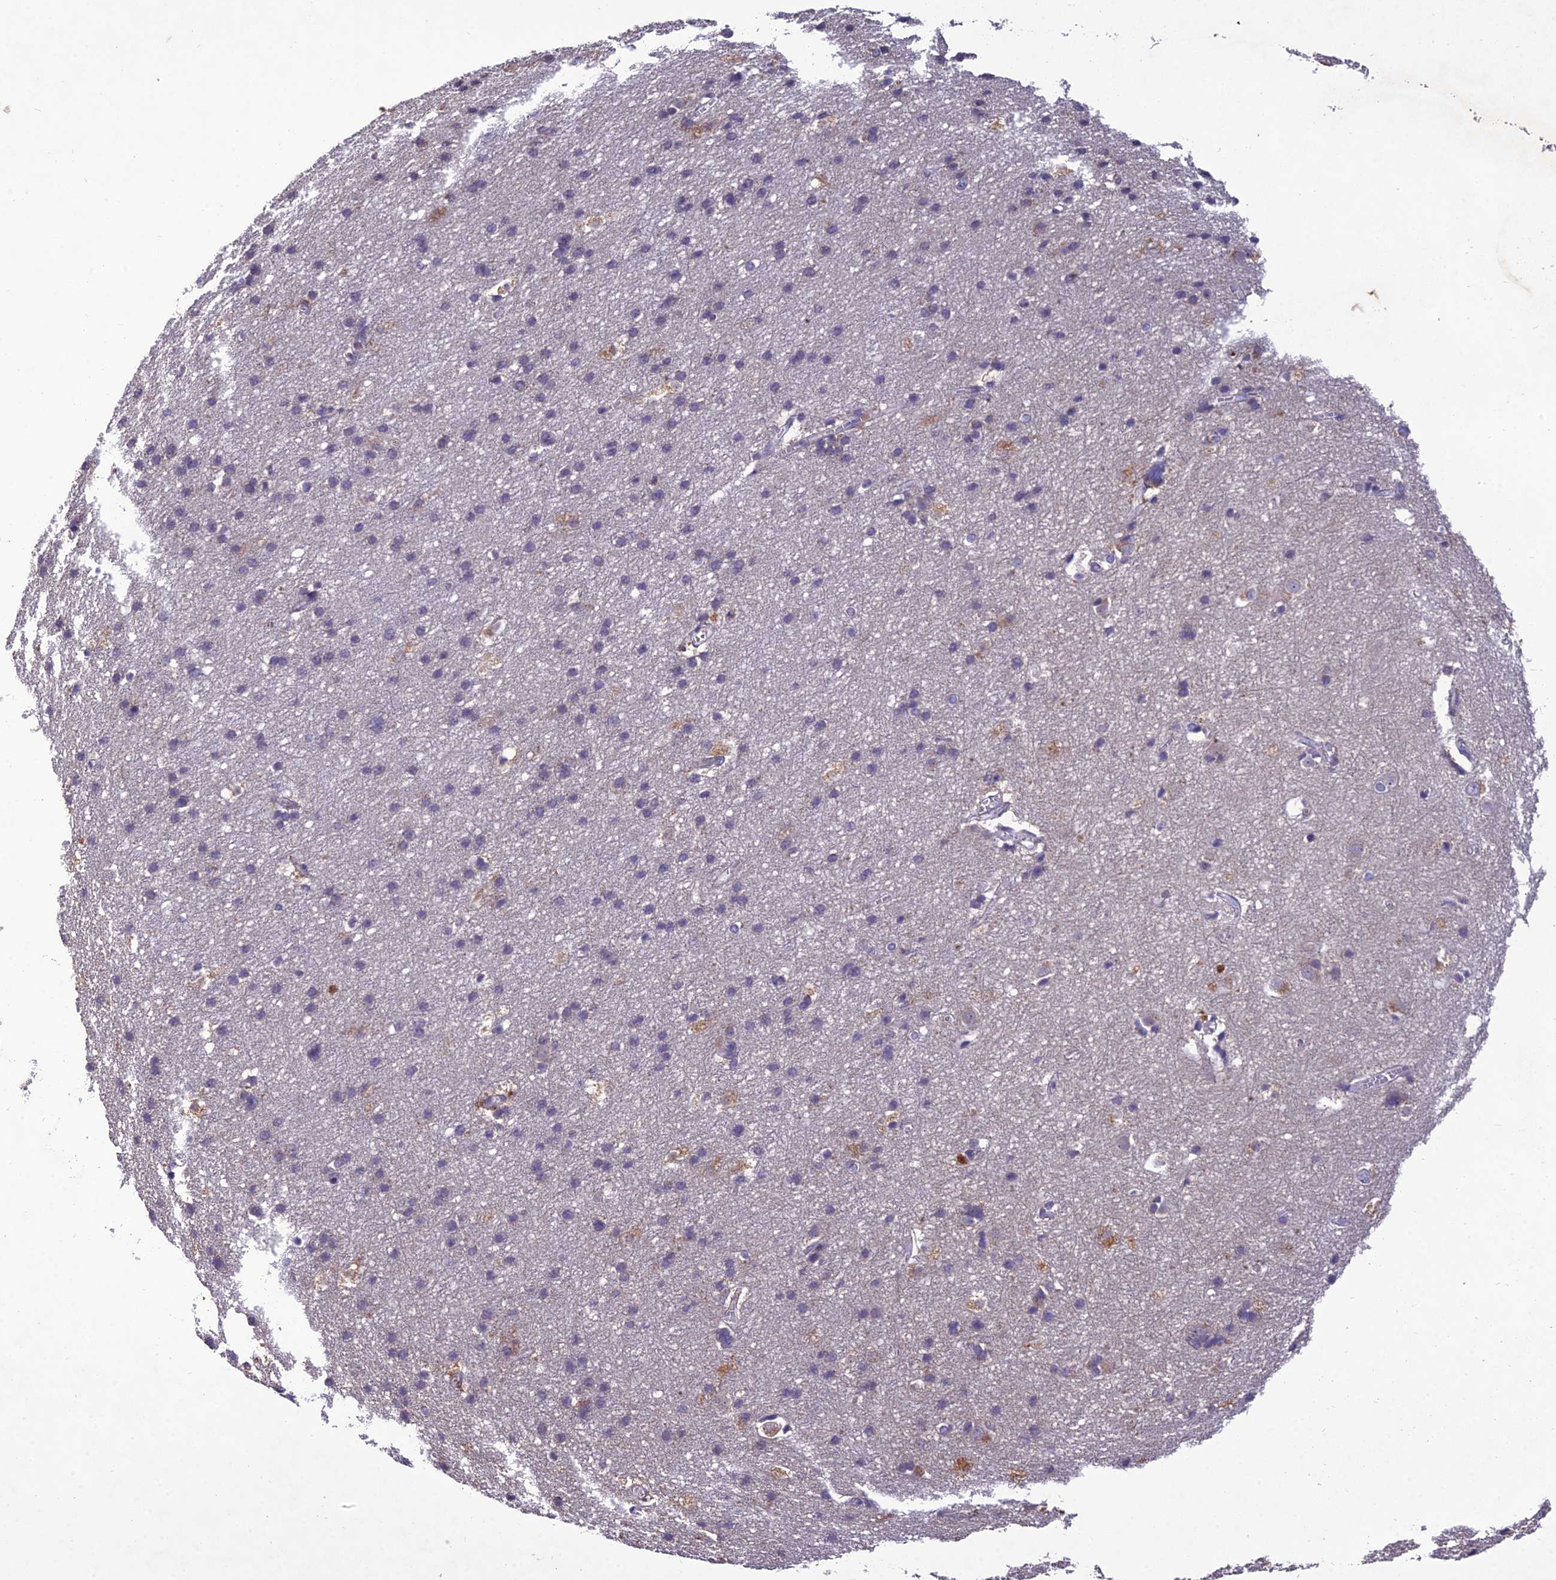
{"staining": {"intensity": "negative", "quantity": "none", "location": "none"}, "tissue": "cerebral cortex", "cell_type": "Endothelial cells", "image_type": "normal", "snomed": [{"axis": "morphology", "description": "Normal tissue, NOS"}, {"axis": "topography", "description": "Cerebral cortex"}], "caption": "Image shows no protein expression in endothelial cells of normal cerebral cortex.", "gene": "CENPL", "patient": {"sex": "male", "age": 54}}